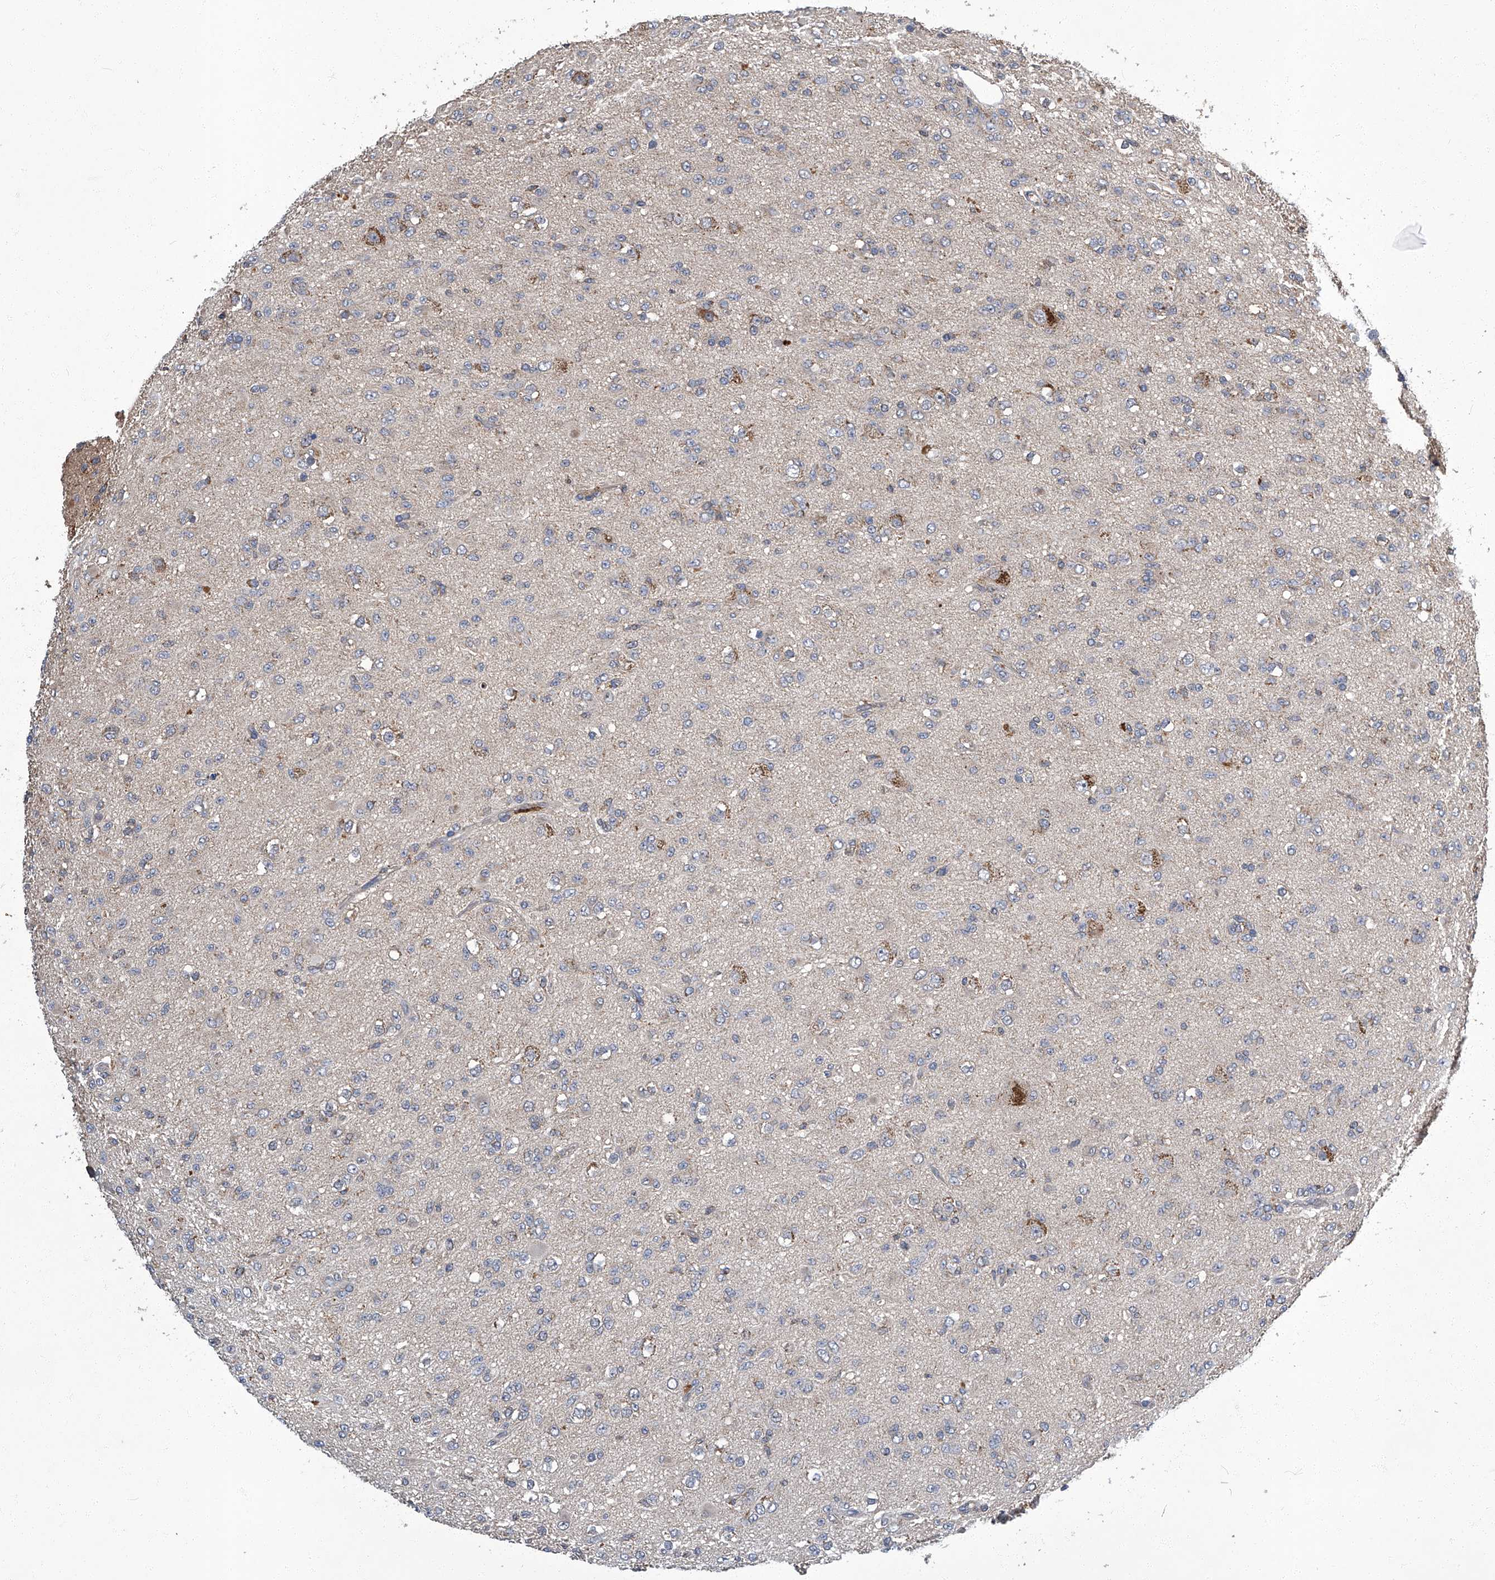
{"staining": {"intensity": "negative", "quantity": "none", "location": "none"}, "tissue": "glioma", "cell_type": "Tumor cells", "image_type": "cancer", "snomed": [{"axis": "morphology", "description": "Glioma, malignant, Low grade"}, {"axis": "topography", "description": "Brain"}], "caption": "There is no significant expression in tumor cells of low-grade glioma (malignant).", "gene": "TNFRSF13B", "patient": {"sex": "male", "age": 65}}